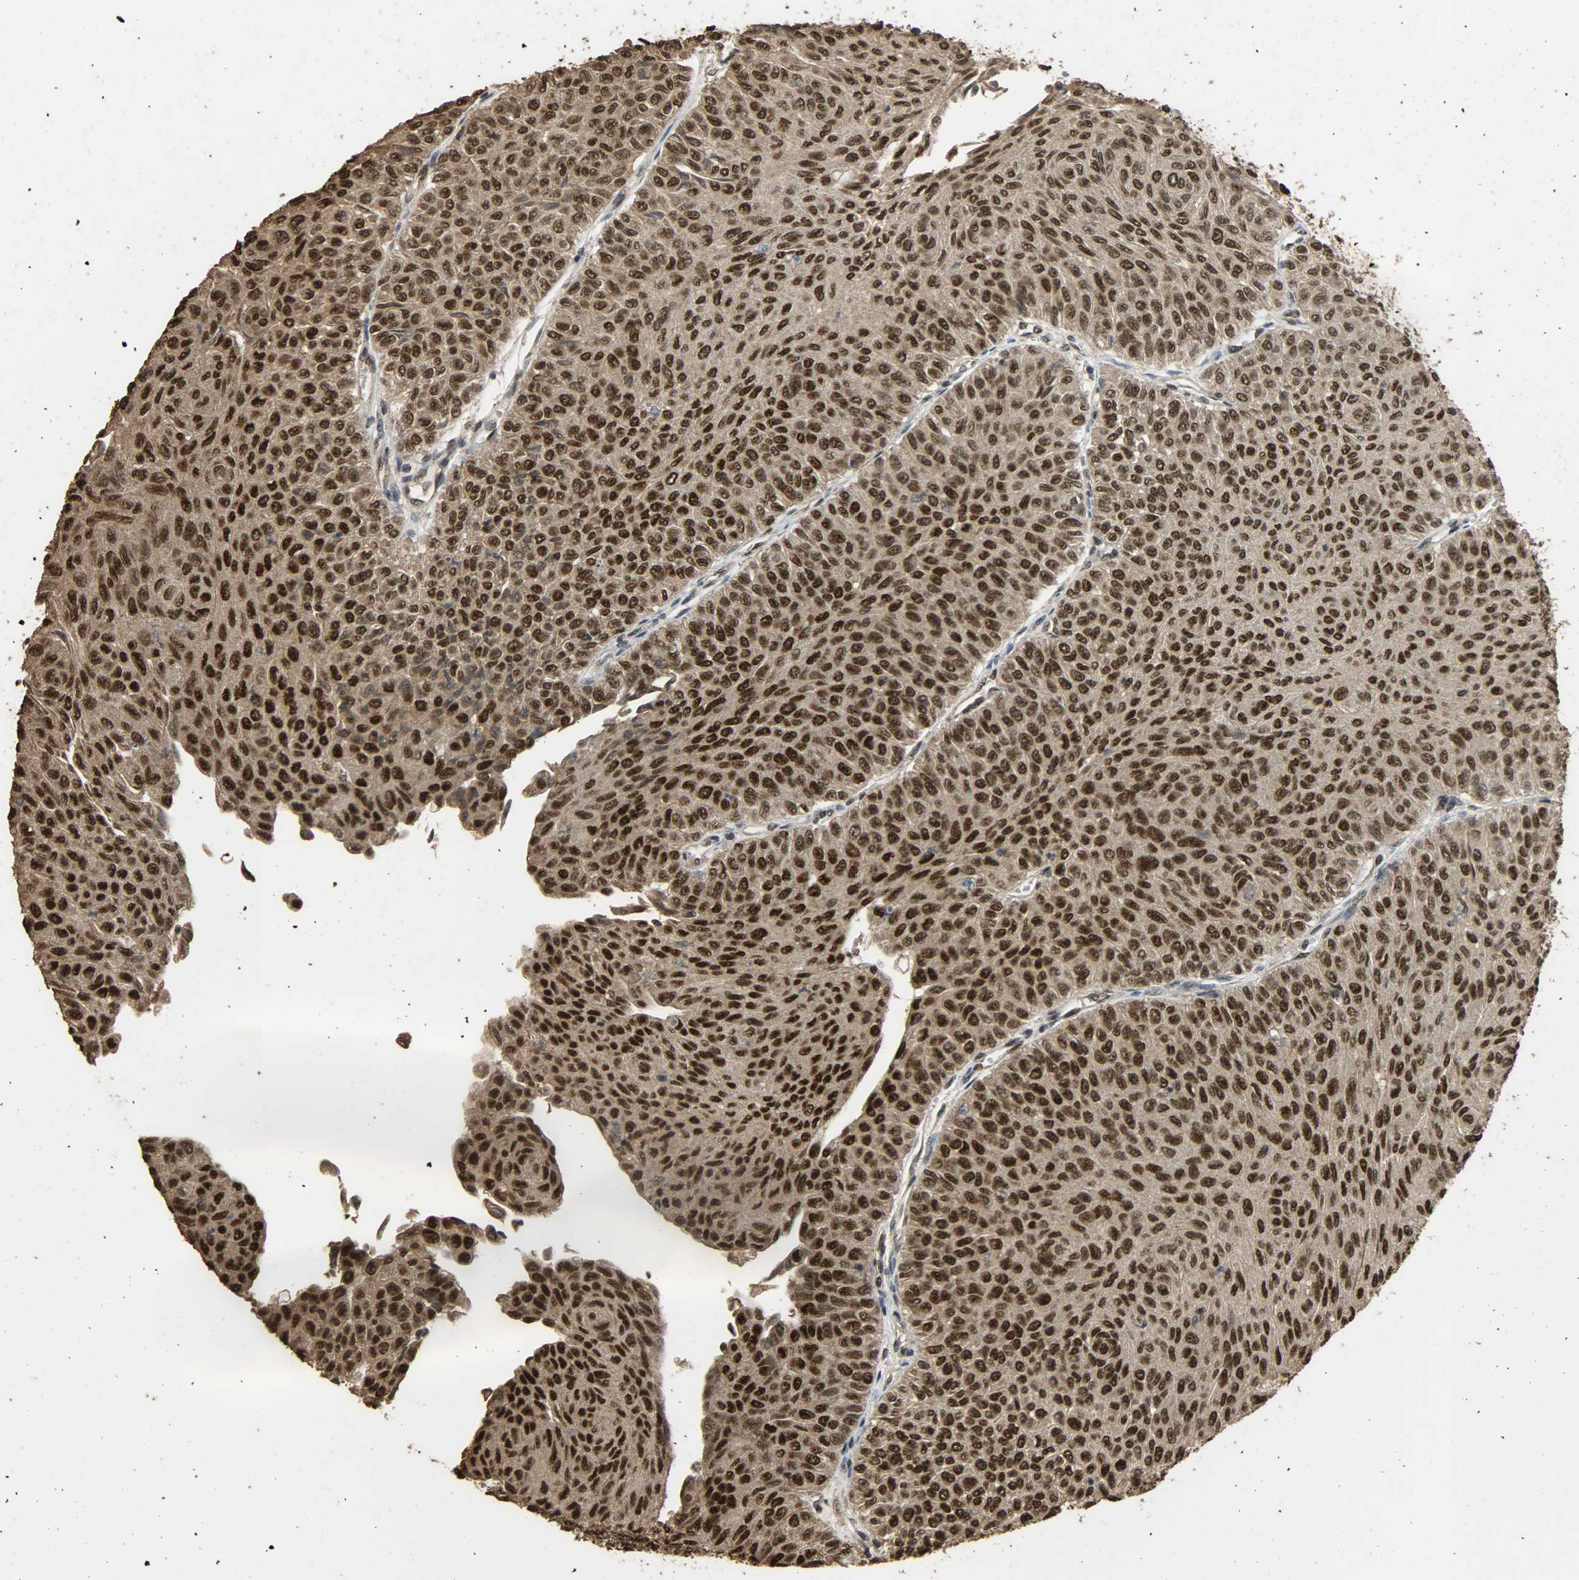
{"staining": {"intensity": "strong", "quantity": ">75%", "location": "cytoplasmic/membranous,nuclear"}, "tissue": "urothelial cancer", "cell_type": "Tumor cells", "image_type": "cancer", "snomed": [{"axis": "morphology", "description": "Urothelial carcinoma, Low grade"}, {"axis": "topography", "description": "Urinary bladder"}], "caption": "Urothelial cancer stained with a brown dye displays strong cytoplasmic/membranous and nuclear positive positivity in approximately >75% of tumor cells.", "gene": "CCNT2", "patient": {"sex": "male", "age": 78}}